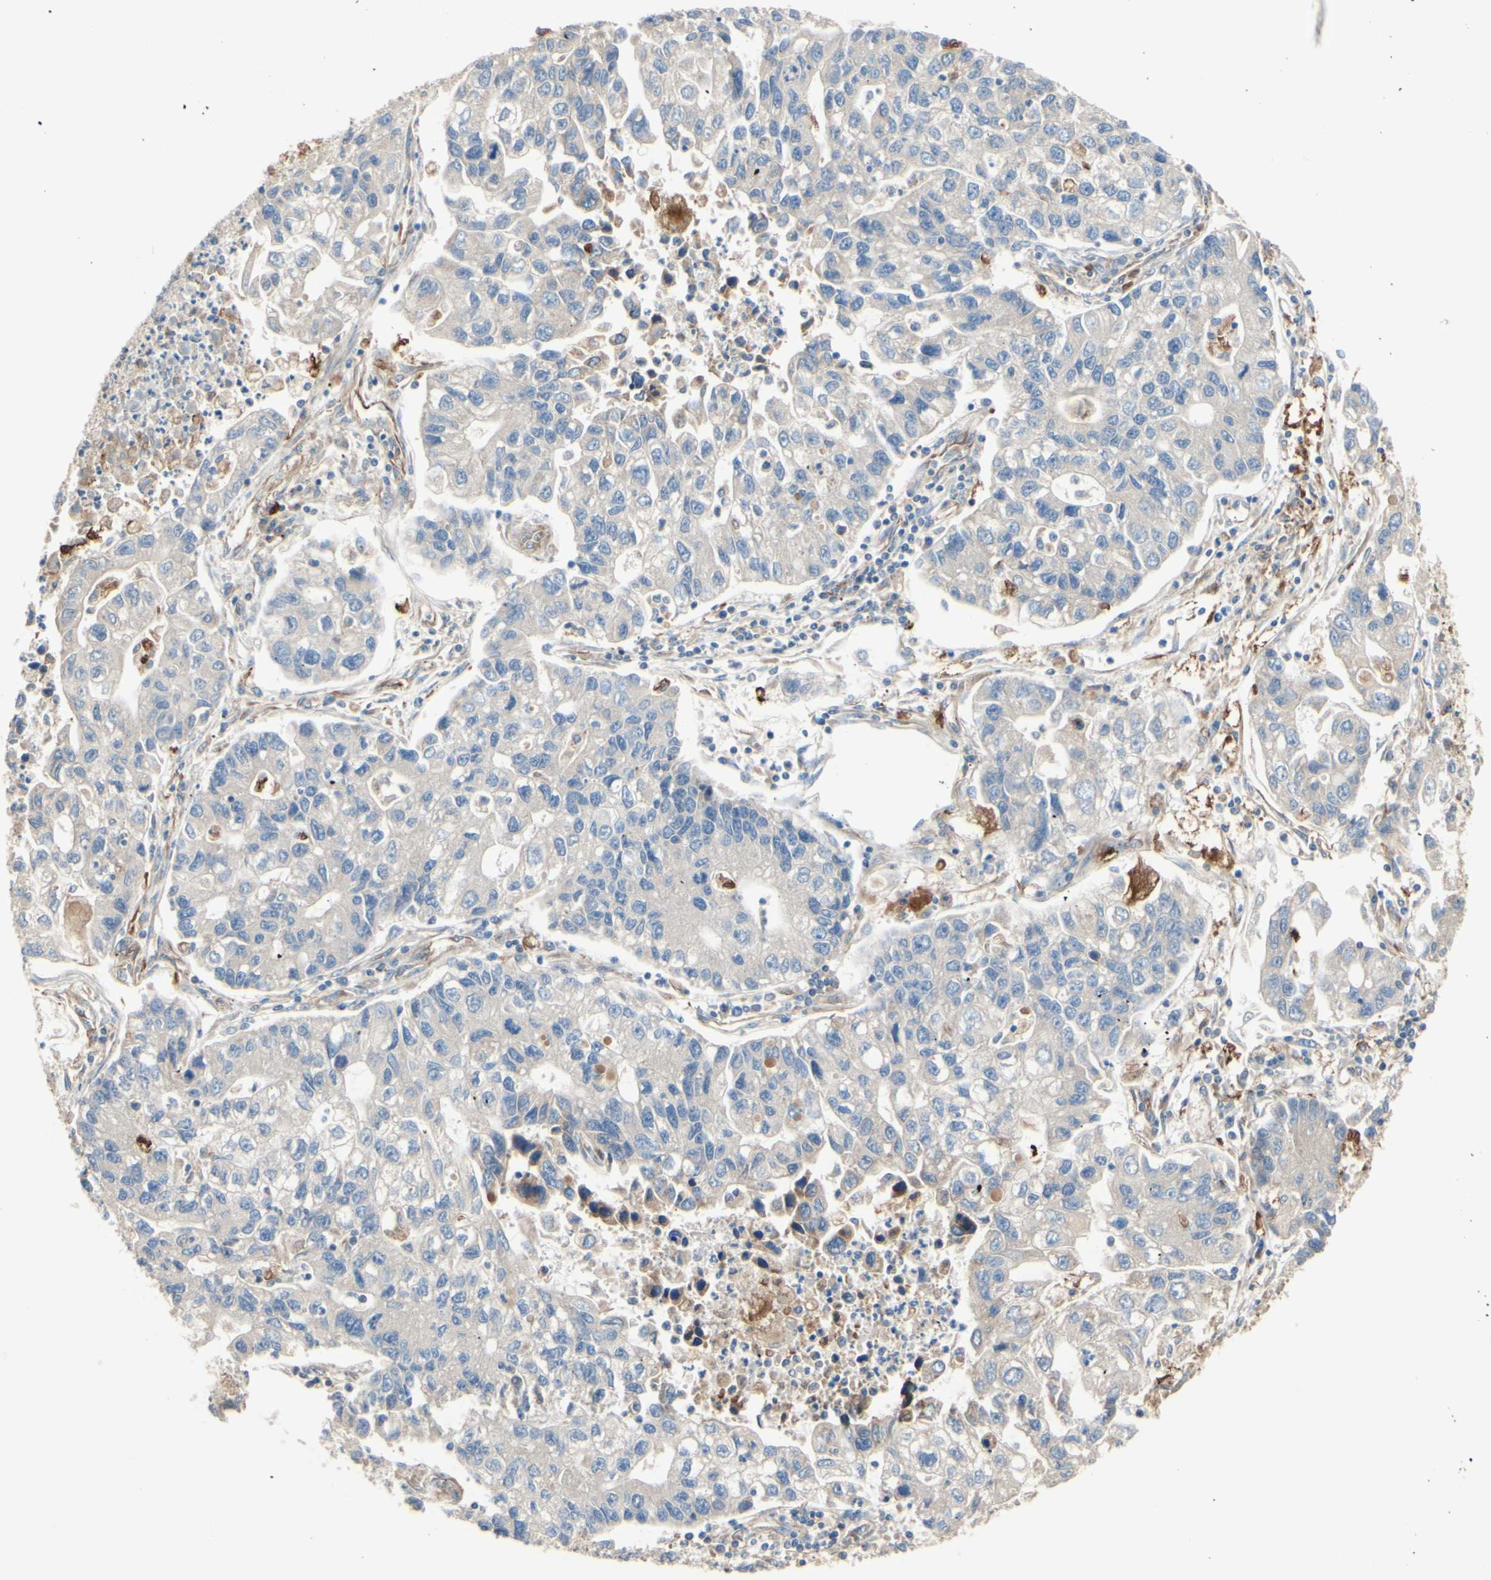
{"staining": {"intensity": "negative", "quantity": "none", "location": "none"}, "tissue": "lung cancer", "cell_type": "Tumor cells", "image_type": "cancer", "snomed": [{"axis": "morphology", "description": "Adenocarcinoma, NOS"}, {"axis": "topography", "description": "Lung"}], "caption": "A high-resolution histopathology image shows IHC staining of lung cancer (adenocarcinoma), which shows no significant staining in tumor cells.", "gene": "TRAF2", "patient": {"sex": "female", "age": 51}}